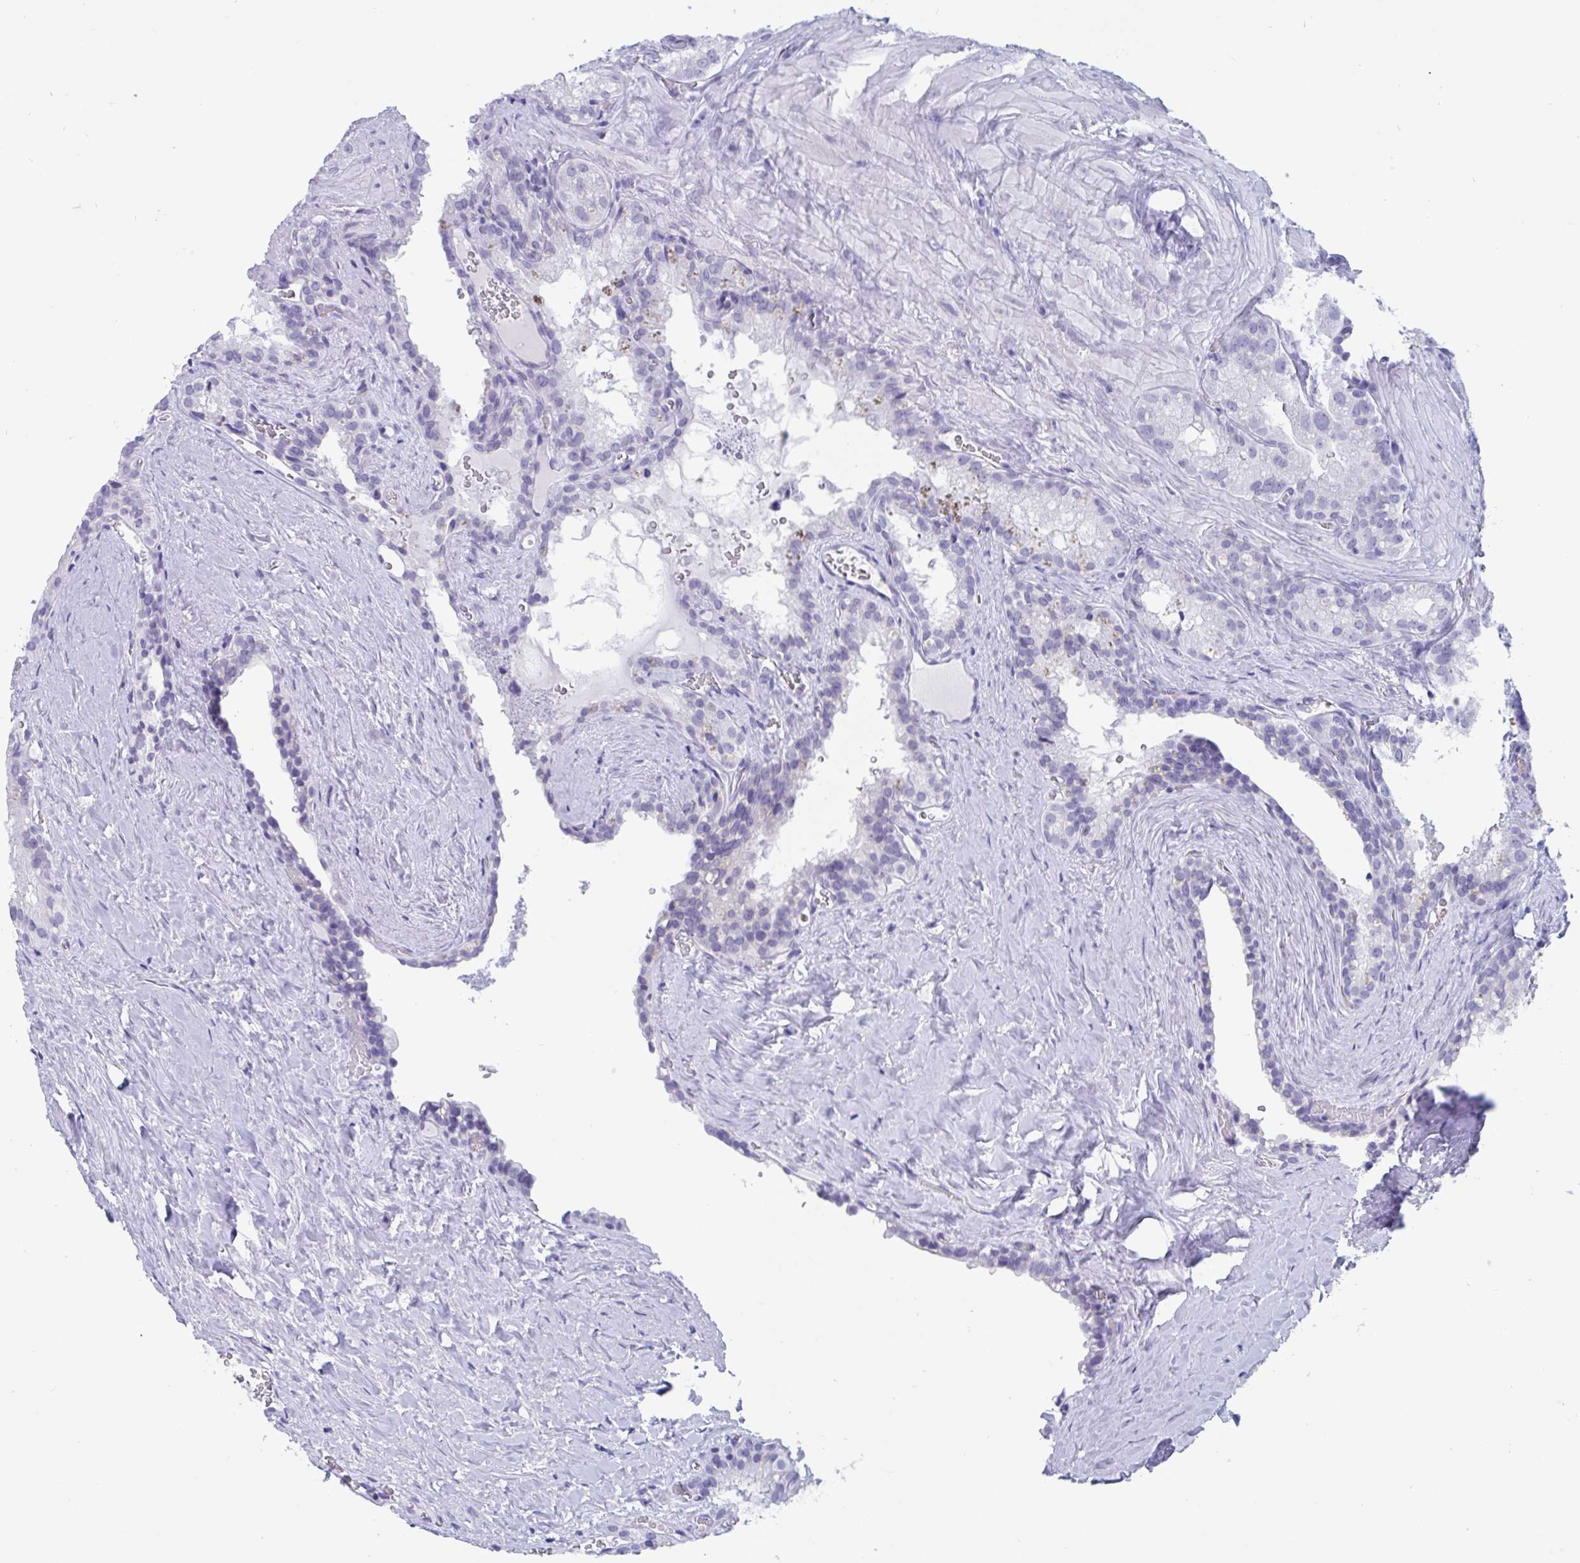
{"staining": {"intensity": "negative", "quantity": "none", "location": "none"}, "tissue": "seminal vesicle", "cell_type": "Glandular cells", "image_type": "normal", "snomed": [{"axis": "morphology", "description": "Normal tissue, NOS"}, {"axis": "topography", "description": "Seminal veicle"}], "caption": "Glandular cells are negative for protein expression in normal human seminal vesicle. The staining was performed using DAB (3,3'-diaminobenzidine) to visualize the protein expression in brown, while the nuclei were stained in blue with hematoxylin (Magnification: 20x).", "gene": "CDX4", "patient": {"sex": "male", "age": 47}}